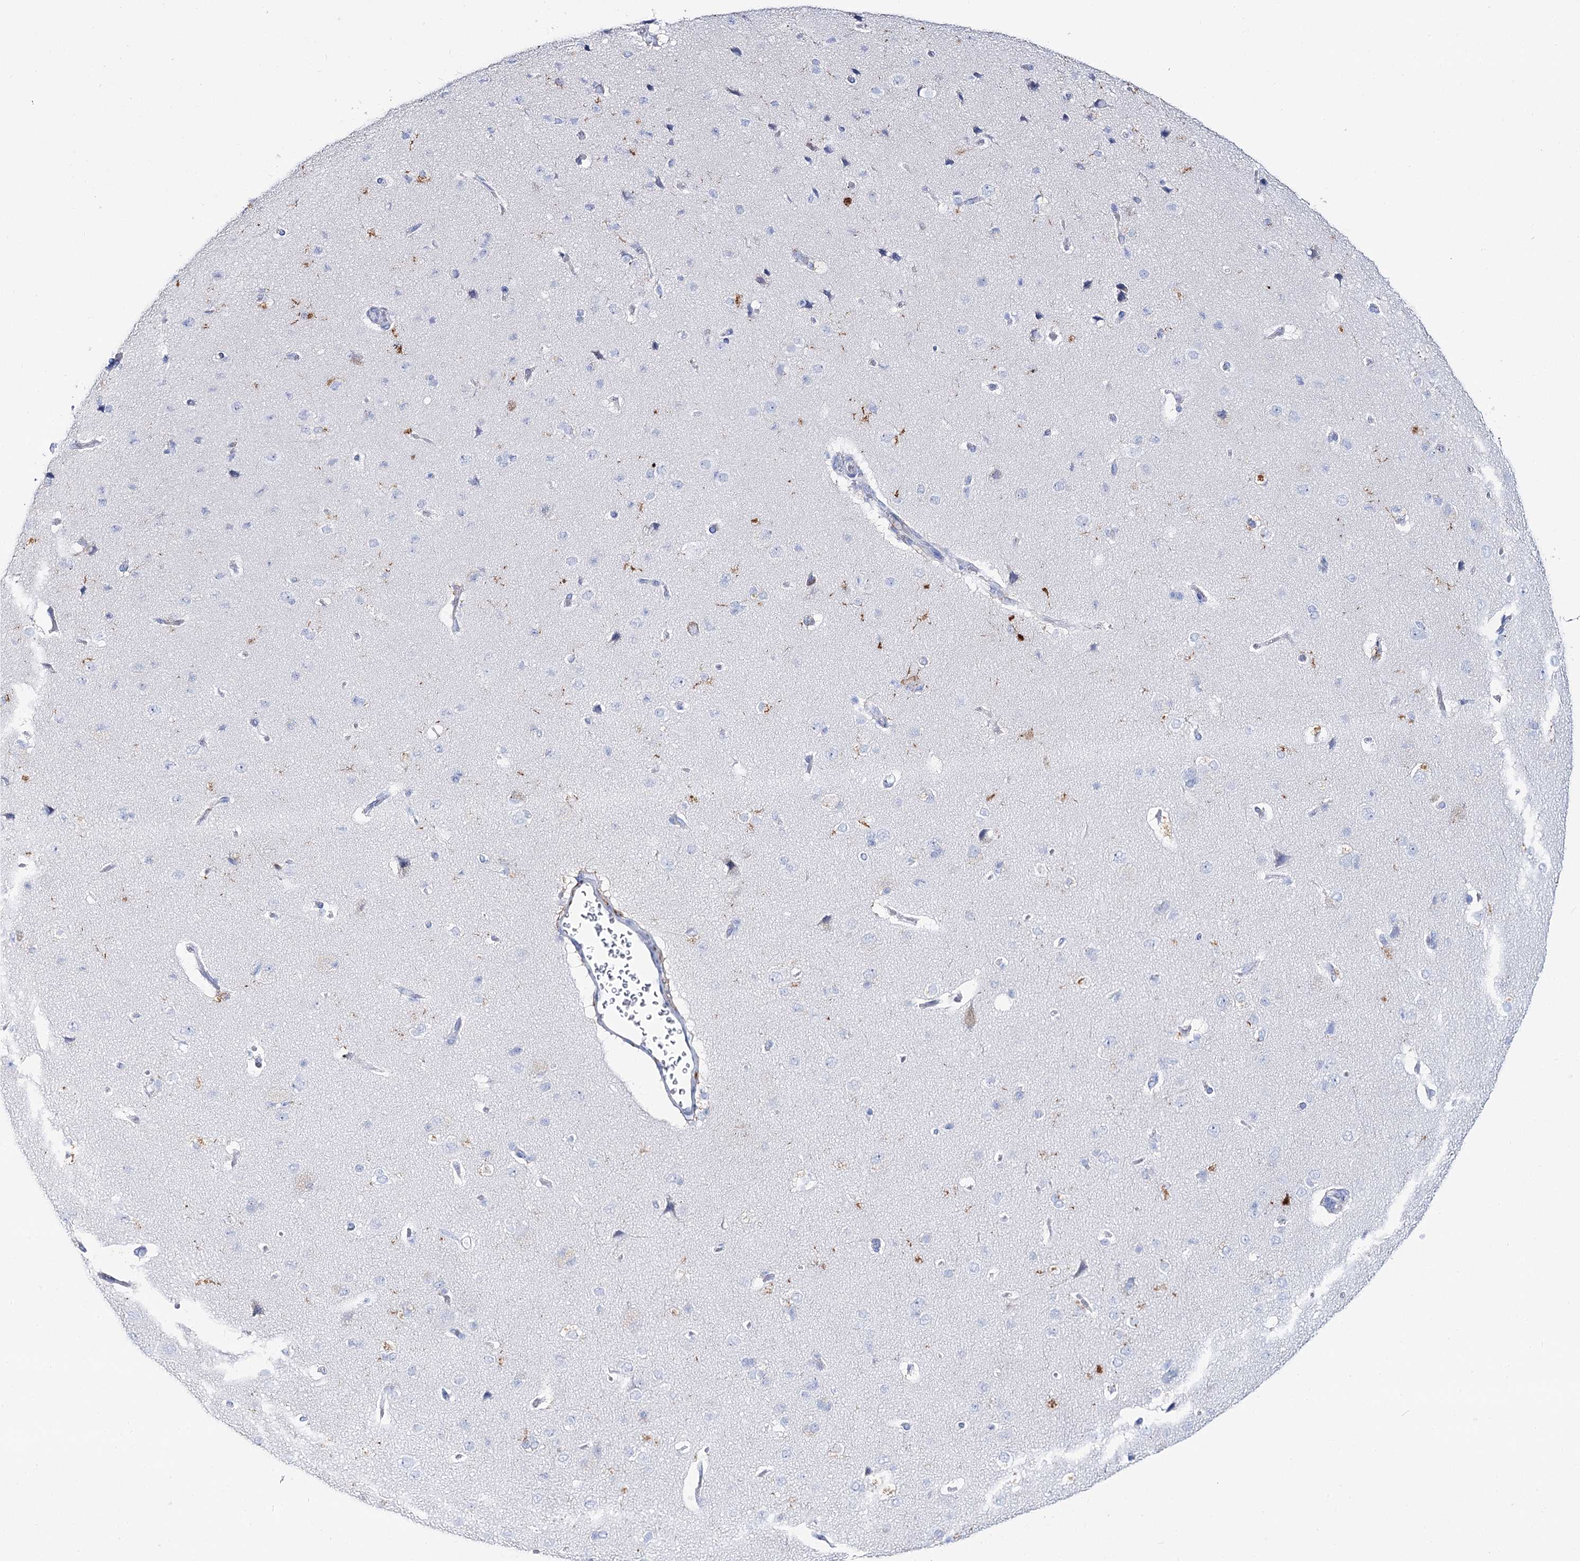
{"staining": {"intensity": "negative", "quantity": "none", "location": "none"}, "tissue": "cerebral cortex", "cell_type": "Endothelial cells", "image_type": "normal", "snomed": [{"axis": "morphology", "description": "Normal tissue, NOS"}, {"axis": "topography", "description": "Cerebral cortex"}], "caption": "Immunohistochemistry (IHC) photomicrograph of unremarkable human cerebral cortex stained for a protein (brown), which exhibits no staining in endothelial cells. (Stains: DAB IHC with hematoxylin counter stain, Microscopy: brightfield microscopy at high magnification).", "gene": "SLC3A1", "patient": {"sex": "male", "age": 62}}